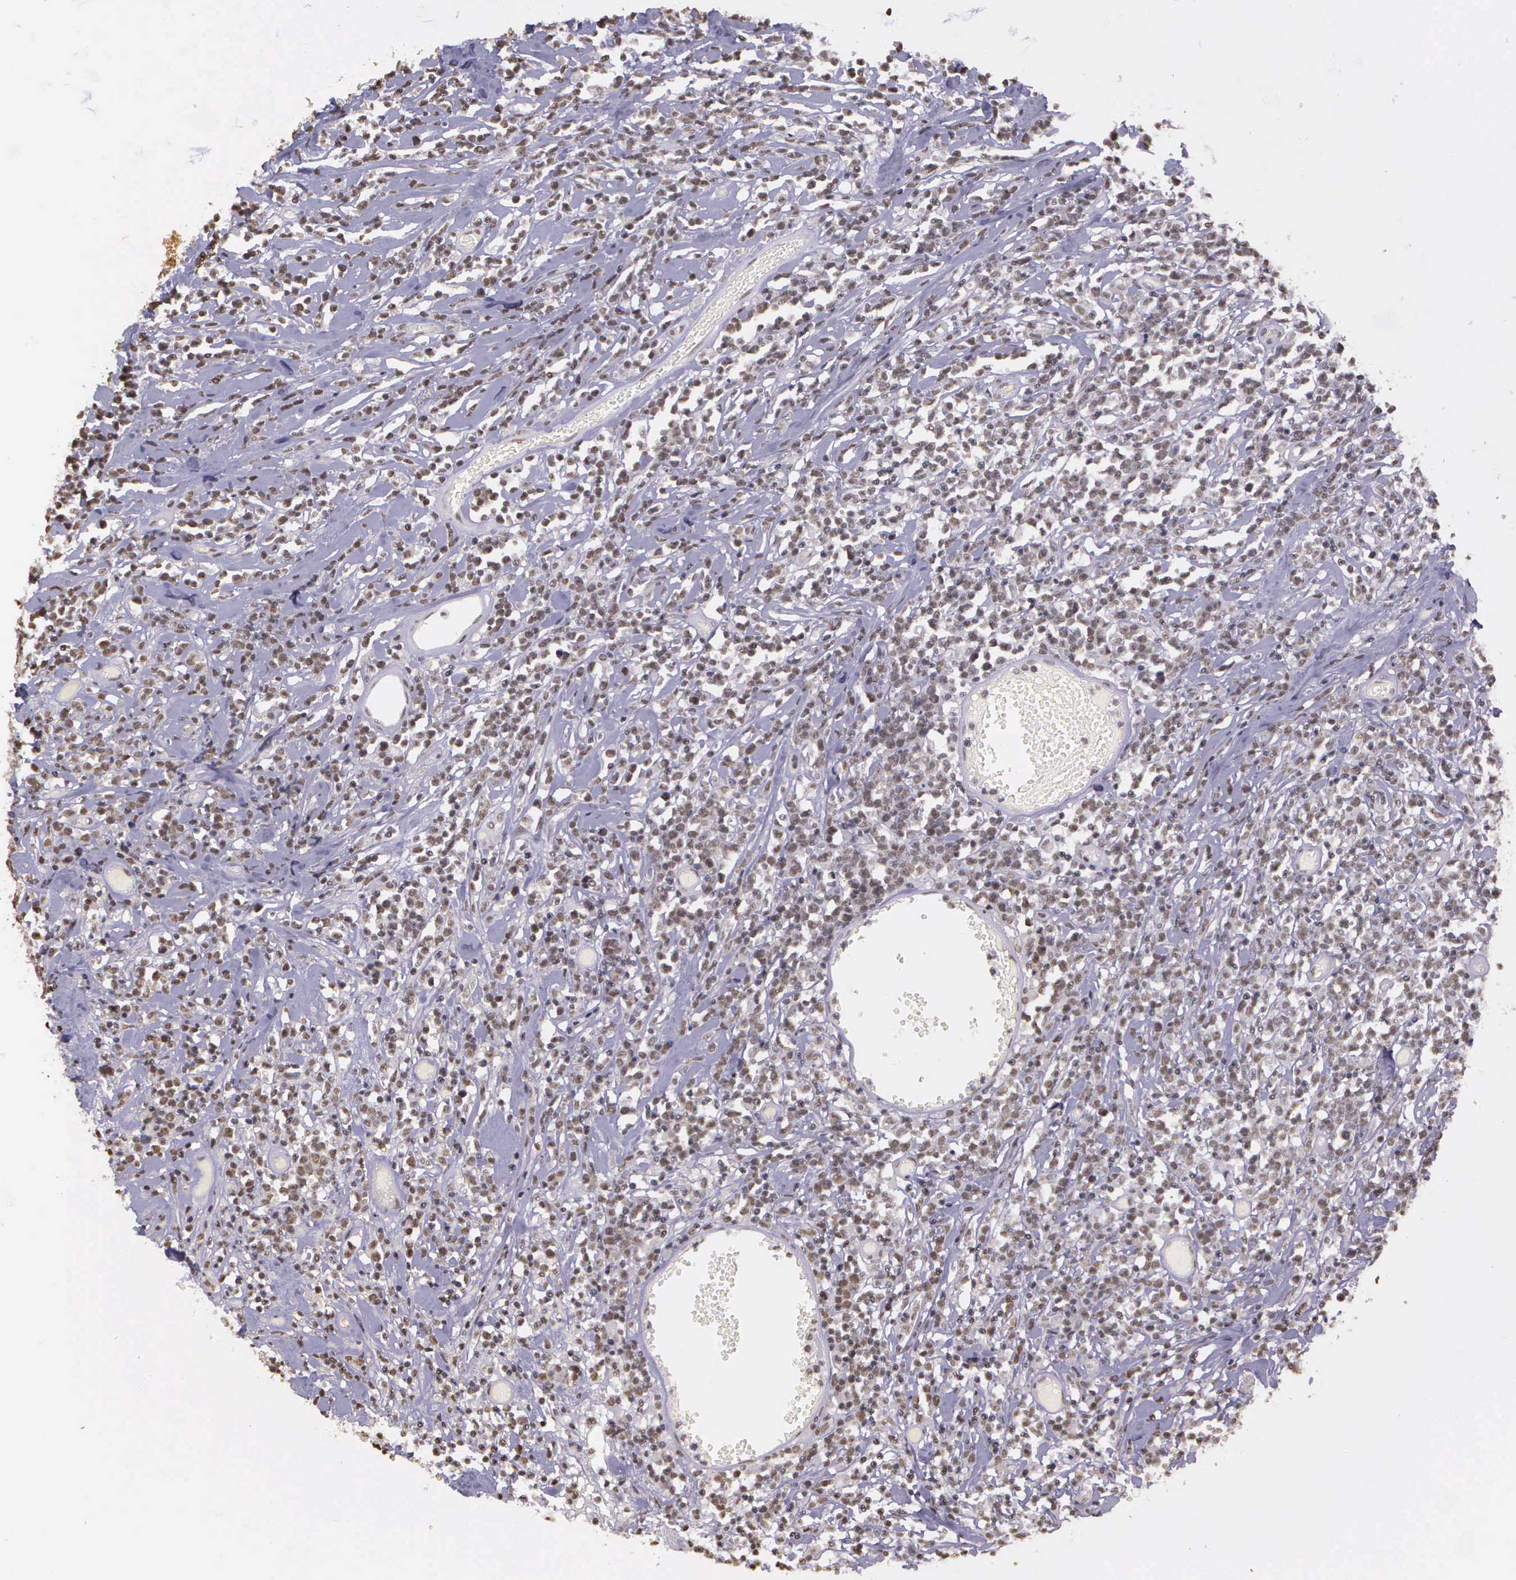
{"staining": {"intensity": "negative", "quantity": "none", "location": "none"}, "tissue": "lymphoma", "cell_type": "Tumor cells", "image_type": "cancer", "snomed": [{"axis": "morphology", "description": "Malignant lymphoma, non-Hodgkin's type, High grade"}, {"axis": "topography", "description": "Colon"}], "caption": "The photomicrograph demonstrates no staining of tumor cells in high-grade malignant lymphoma, non-Hodgkin's type.", "gene": "ARMCX5", "patient": {"sex": "male", "age": 82}}